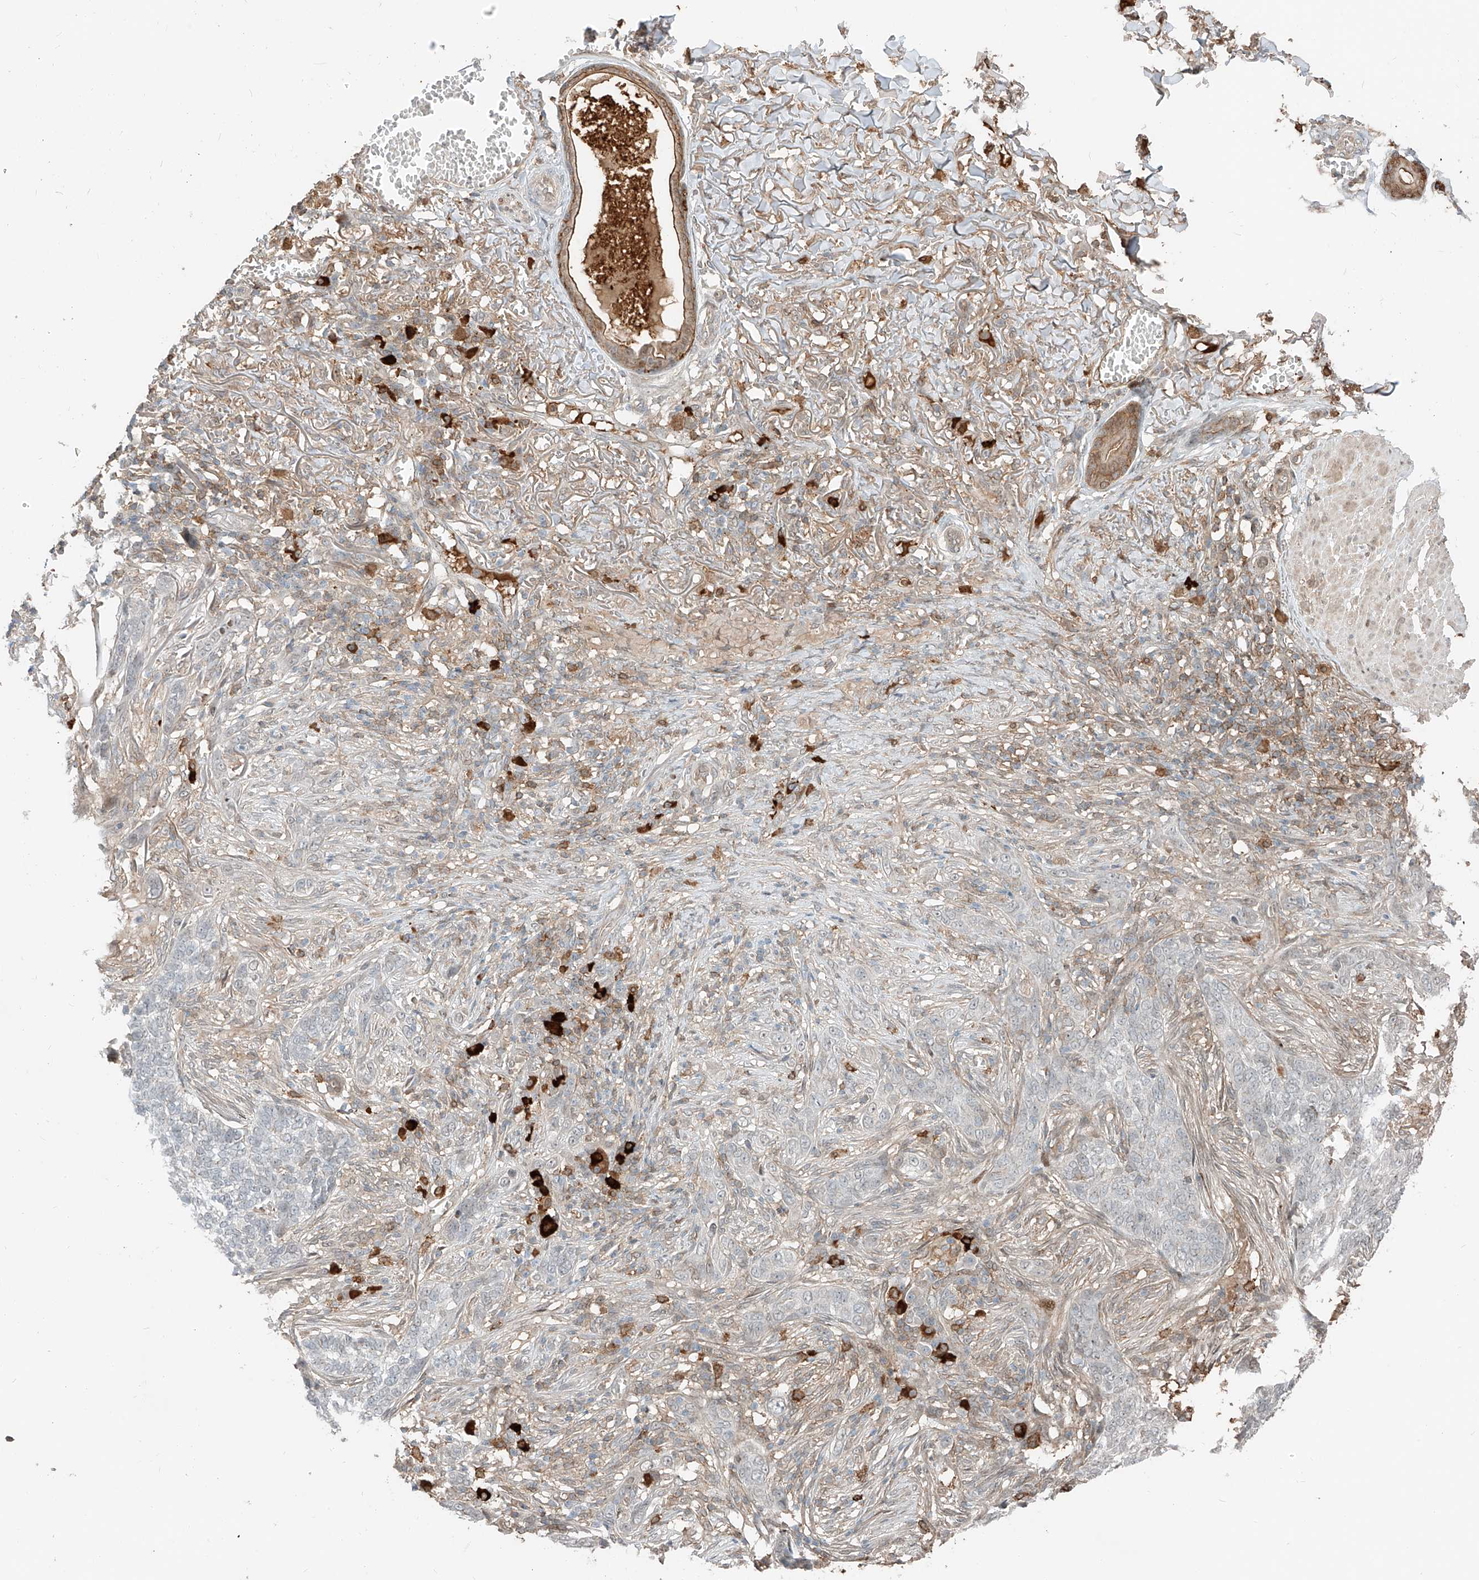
{"staining": {"intensity": "negative", "quantity": "none", "location": "none"}, "tissue": "skin cancer", "cell_type": "Tumor cells", "image_type": "cancer", "snomed": [{"axis": "morphology", "description": "Basal cell carcinoma"}, {"axis": "topography", "description": "Skin"}], "caption": "Immunohistochemistry of skin cancer (basal cell carcinoma) exhibits no staining in tumor cells.", "gene": "CEP162", "patient": {"sex": "male", "age": 85}}